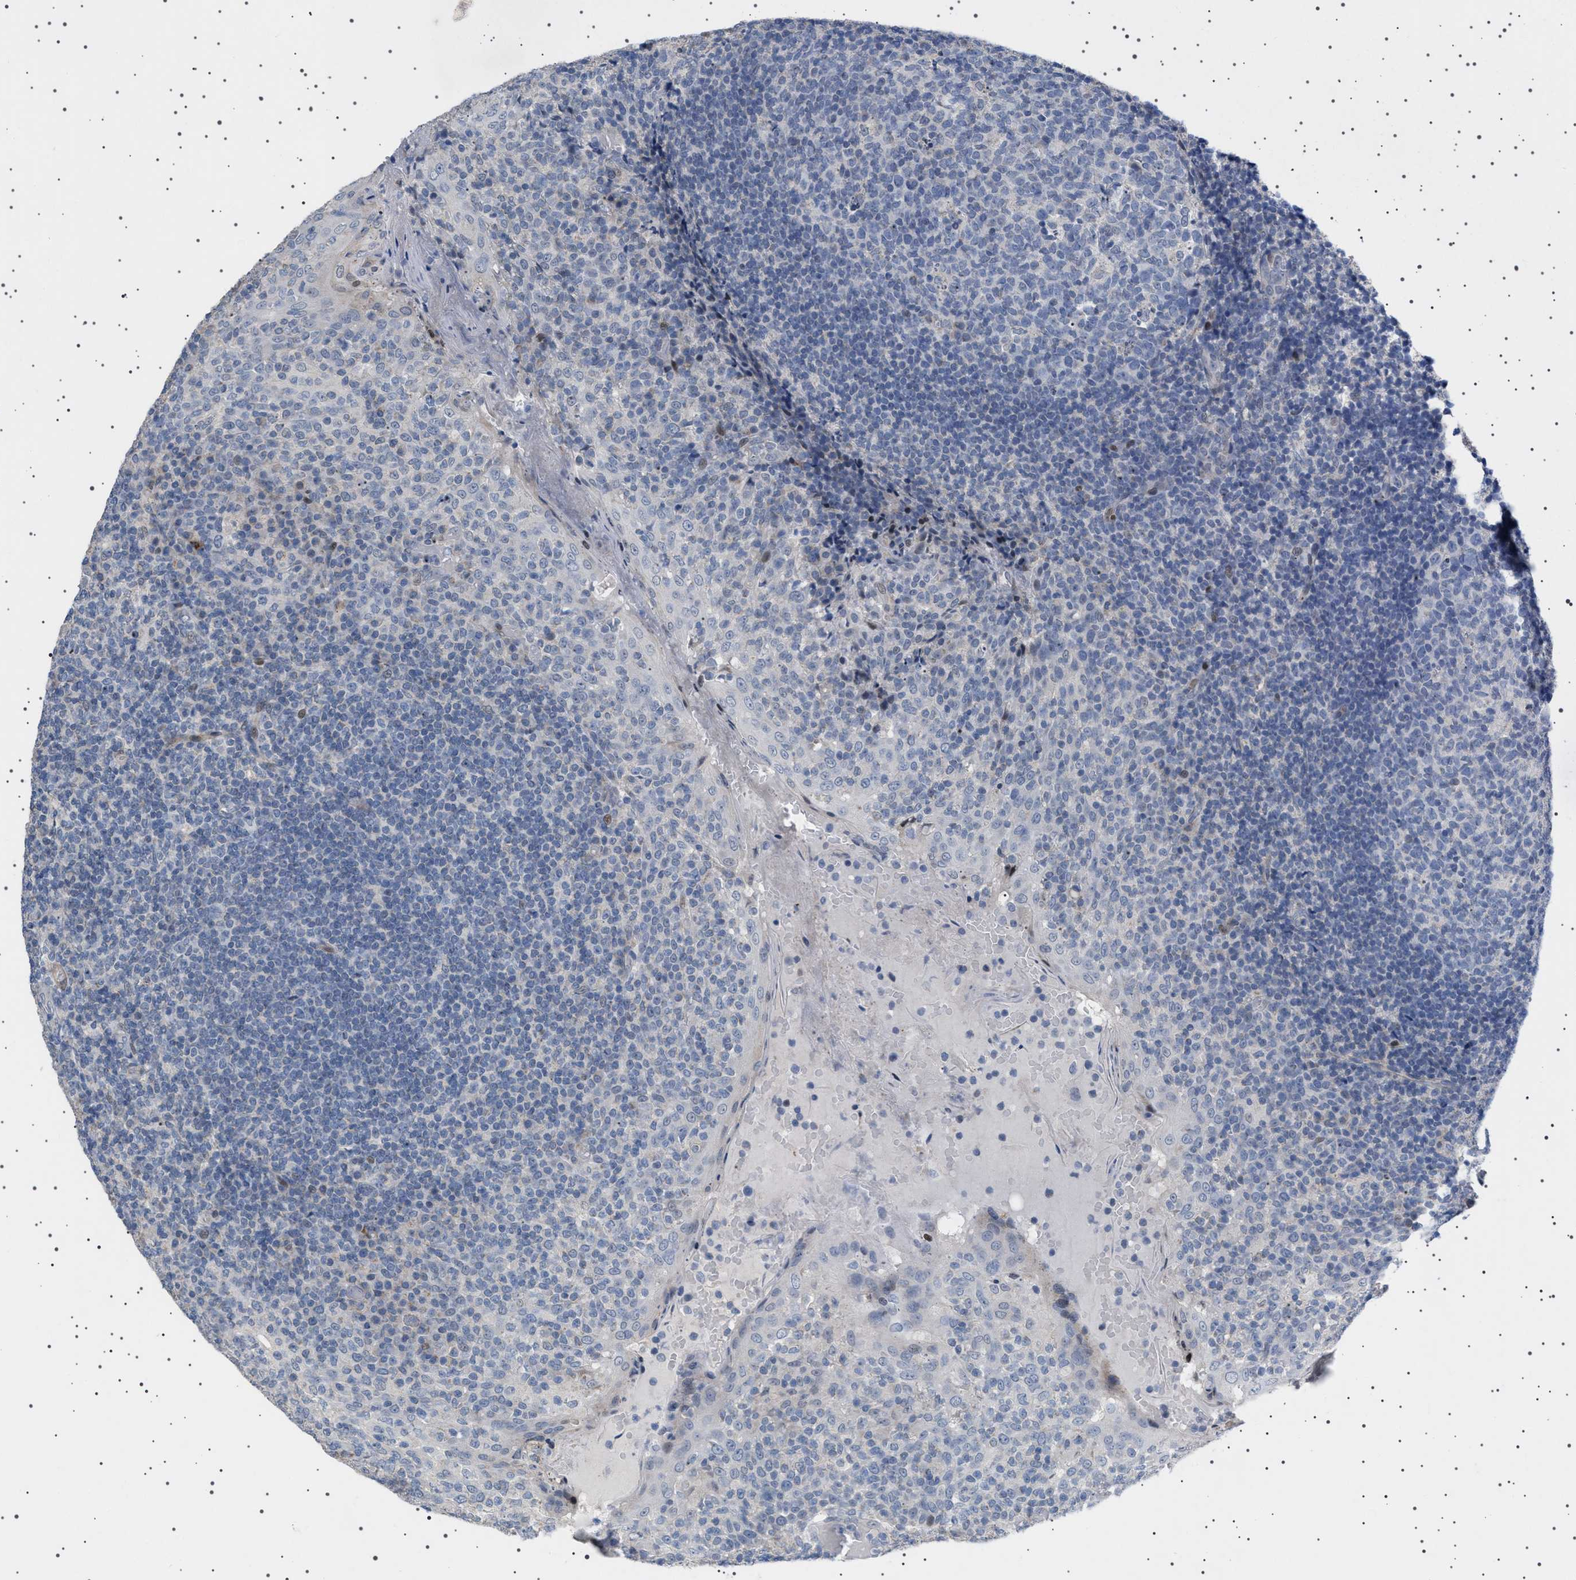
{"staining": {"intensity": "negative", "quantity": "none", "location": "none"}, "tissue": "tonsil", "cell_type": "Germinal center cells", "image_type": "normal", "snomed": [{"axis": "morphology", "description": "Normal tissue, NOS"}, {"axis": "topography", "description": "Tonsil"}], "caption": "High magnification brightfield microscopy of normal tonsil stained with DAB (3,3'-diaminobenzidine) (brown) and counterstained with hematoxylin (blue): germinal center cells show no significant staining. (DAB immunohistochemistry with hematoxylin counter stain).", "gene": "HTR1A", "patient": {"sex": "female", "age": 19}}